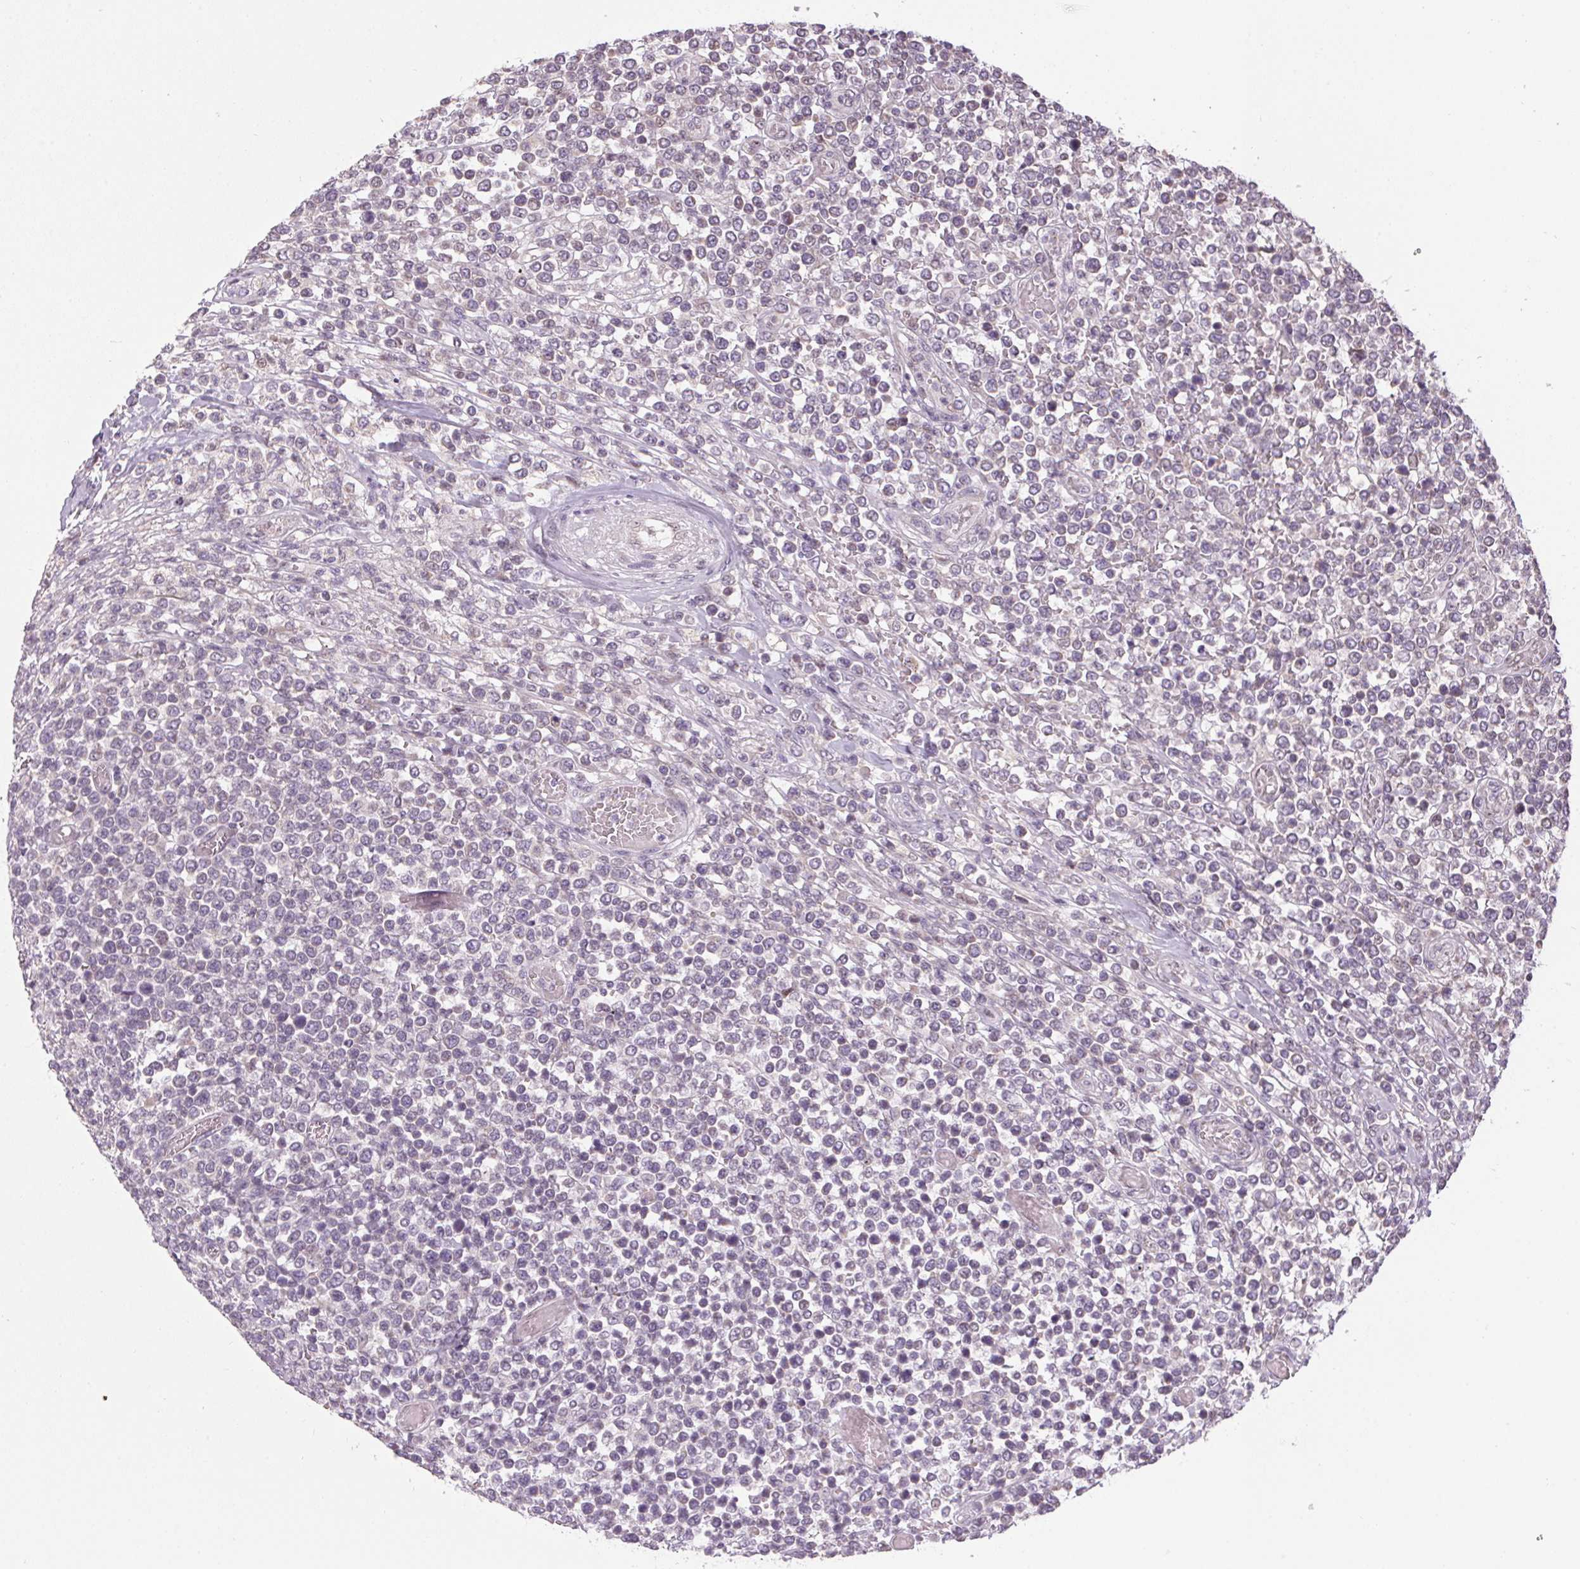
{"staining": {"intensity": "negative", "quantity": "none", "location": "none"}, "tissue": "lymphoma", "cell_type": "Tumor cells", "image_type": "cancer", "snomed": [{"axis": "morphology", "description": "Malignant lymphoma, non-Hodgkin's type, High grade"}, {"axis": "topography", "description": "Soft tissue"}], "caption": "A high-resolution micrograph shows immunohistochemistry (IHC) staining of malignant lymphoma, non-Hodgkin's type (high-grade), which demonstrates no significant positivity in tumor cells.", "gene": "SC5D", "patient": {"sex": "female", "age": 56}}